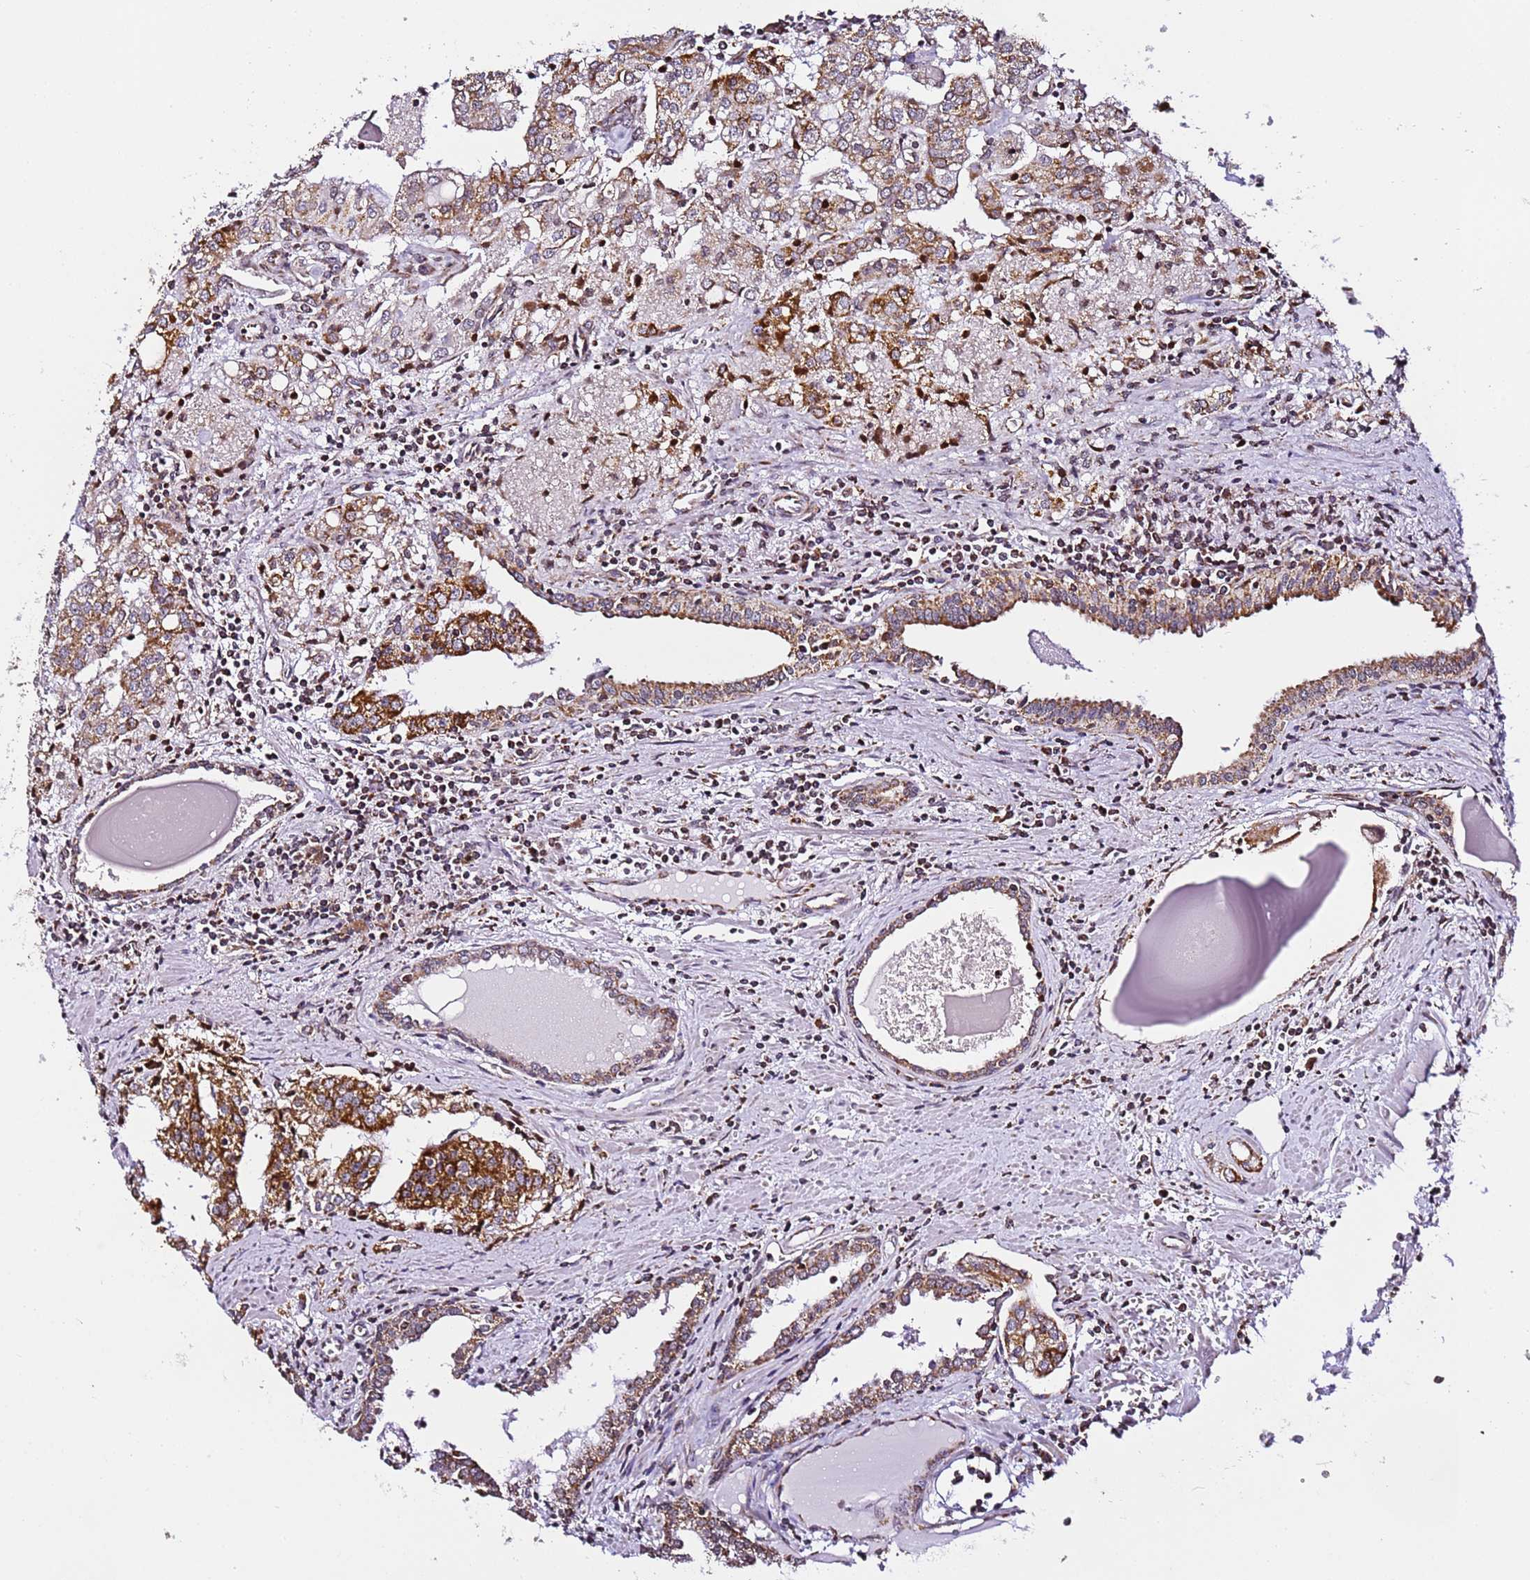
{"staining": {"intensity": "strong", "quantity": ">75%", "location": "cytoplasmic/membranous"}, "tissue": "prostate cancer", "cell_type": "Tumor cells", "image_type": "cancer", "snomed": [{"axis": "morphology", "description": "Adenocarcinoma, High grade"}, {"axis": "topography", "description": "Prostate"}], "caption": "This micrograph exhibits immunohistochemistry staining of human adenocarcinoma (high-grade) (prostate), with high strong cytoplasmic/membranous positivity in about >75% of tumor cells.", "gene": "HSPE1", "patient": {"sex": "male", "age": 68}}